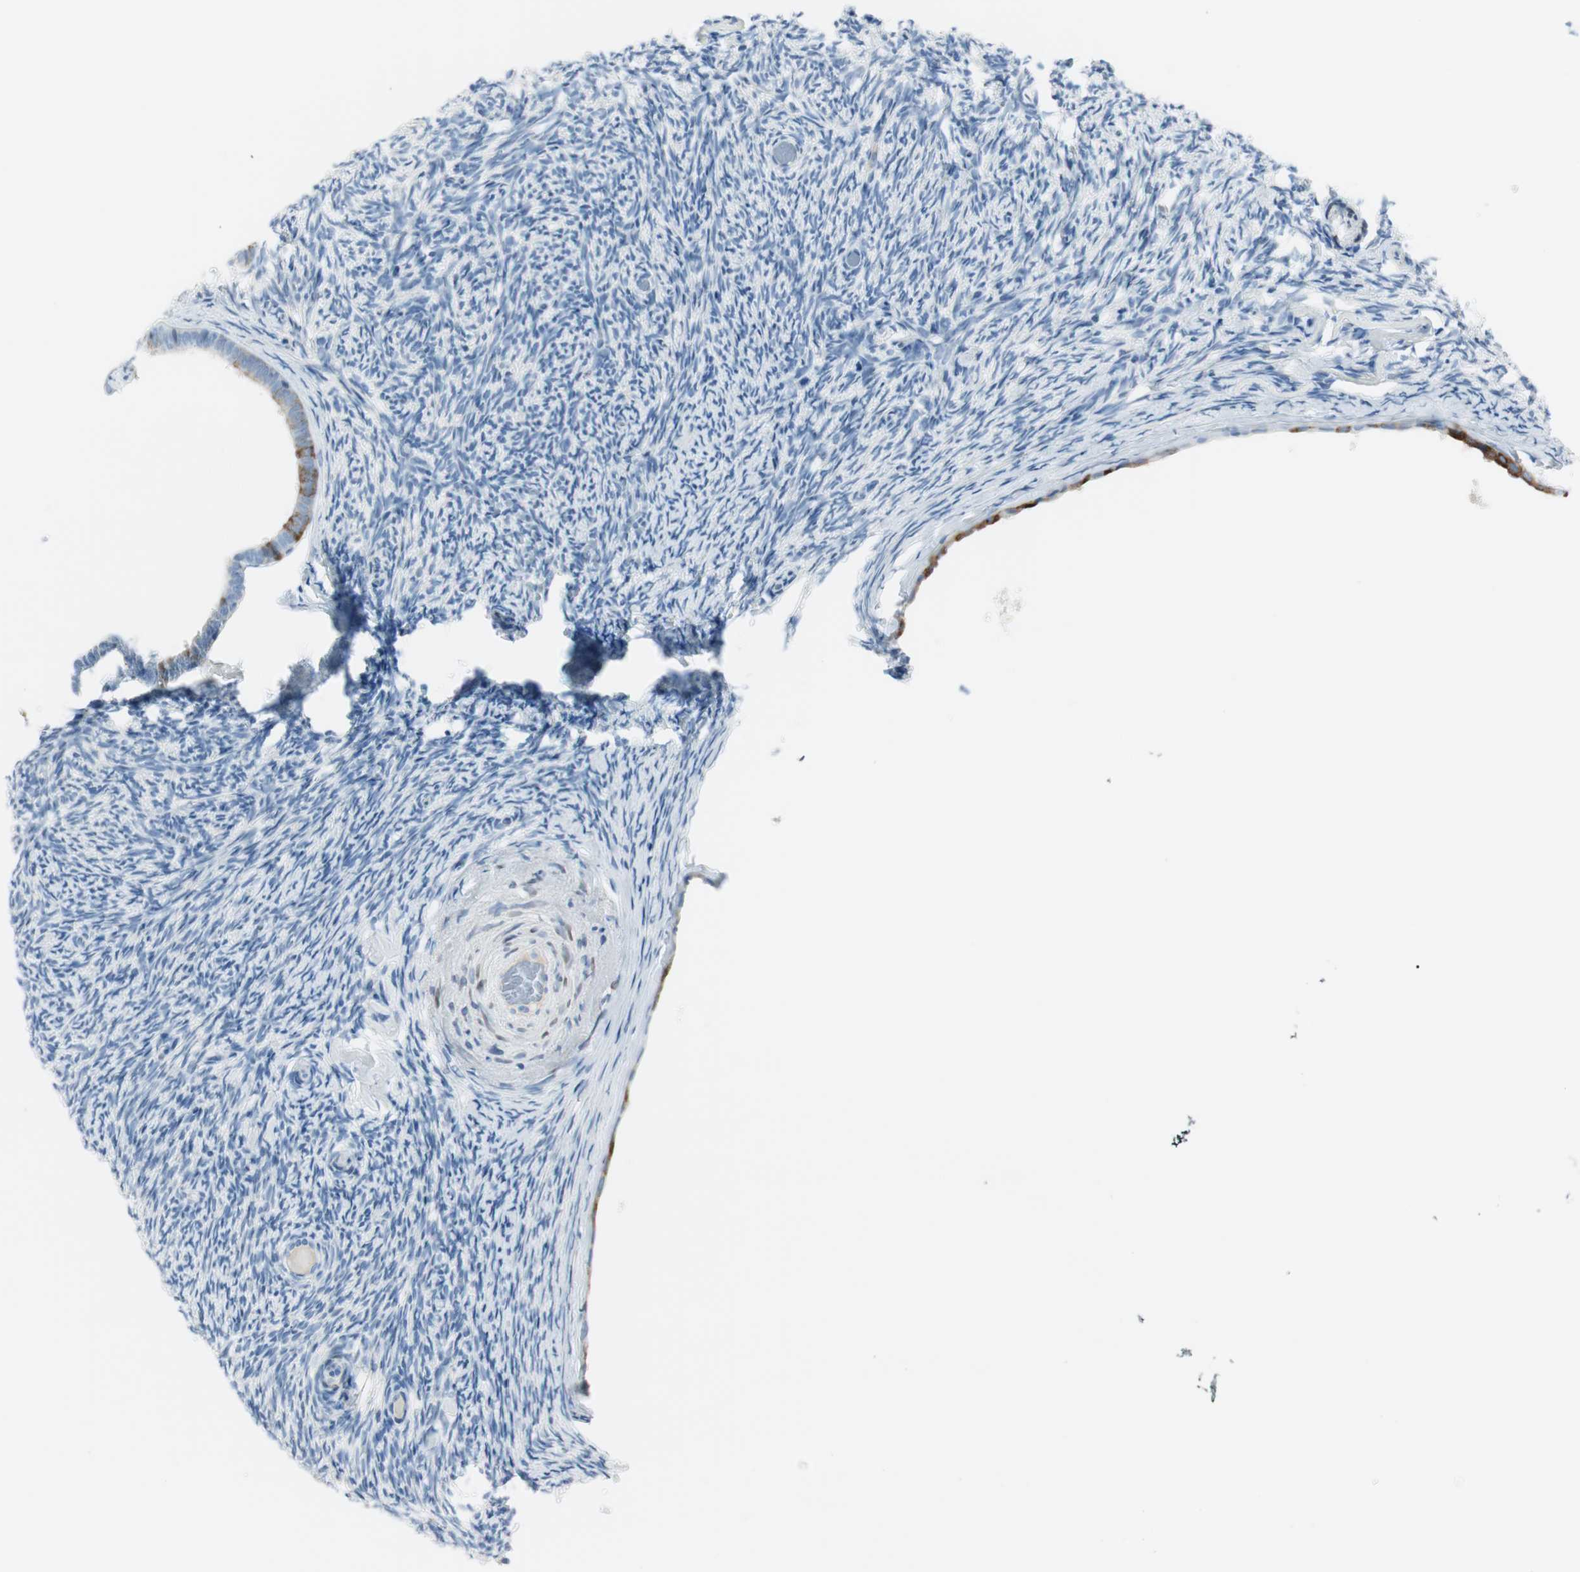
{"staining": {"intensity": "negative", "quantity": "none", "location": "none"}, "tissue": "ovary", "cell_type": "Follicle cells", "image_type": "normal", "snomed": [{"axis": "morphology", "description": "Normal tissue, NOS"}, {"axis": "topography", "description": "Ovary"}], "caption": "Follicle cells are negative for protein expression in normal human ovary. (DAB IHC with hematoxylin counter stain).", "gene": "DLG4", "patient": {"sex": "female", "age": 60}}